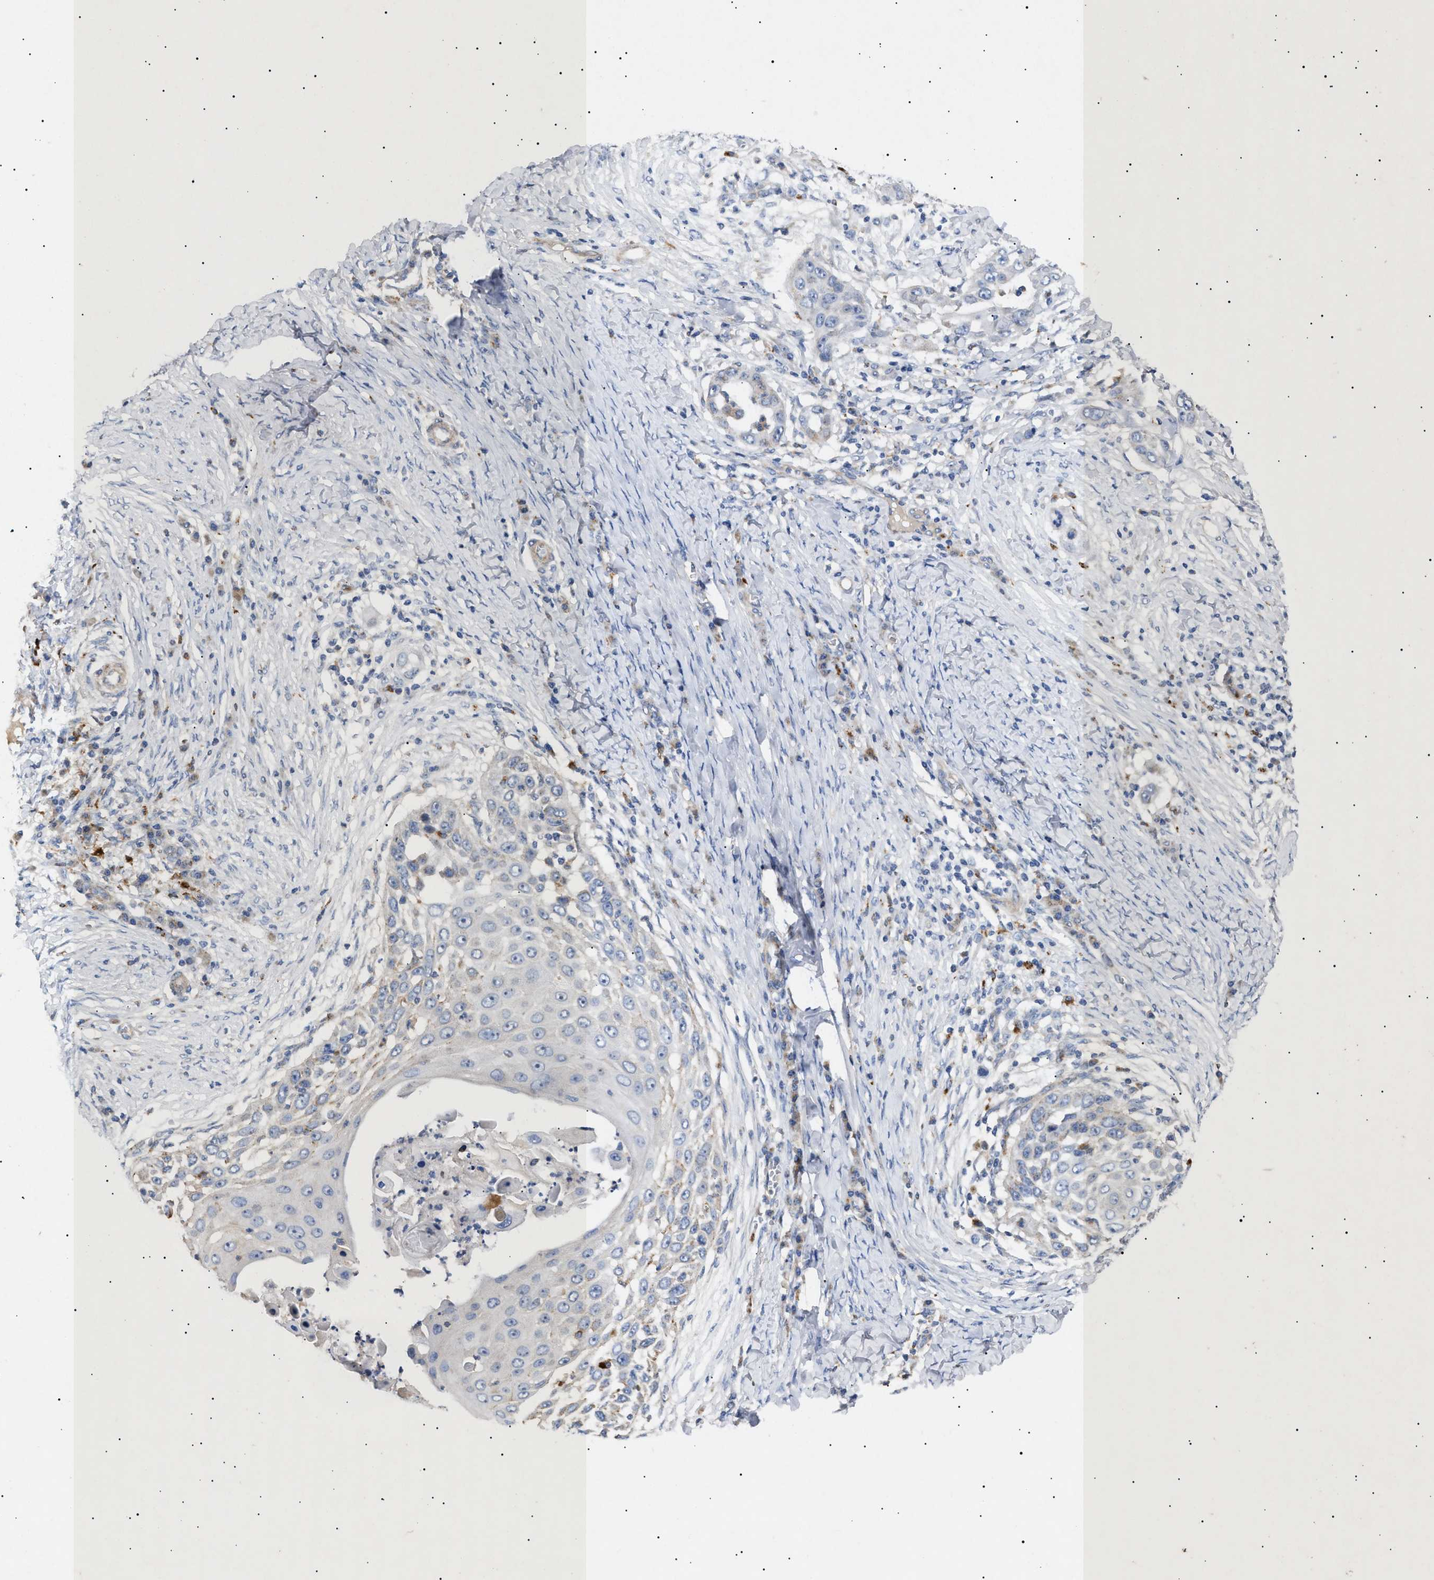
{"staining": {"intensity": "negative", "quantity": "none", "location": "none"}, "tissue": "skin cancer", "cell_type": "Tumor cells", "image_type": "cancer", "snomed": [{"axis": "morphology", "description": "Squamous cell carcinoma, NOS"}, {"axis": "topography", "description": "Skin"}], "caption": "This is a micrograph of immunohistochemistry staining of squamous cell carcinoma (skin), which shows no positivity in tumor cells.", "gene": "SIRT5", "patient": {"sex": "female", "age": 44}}